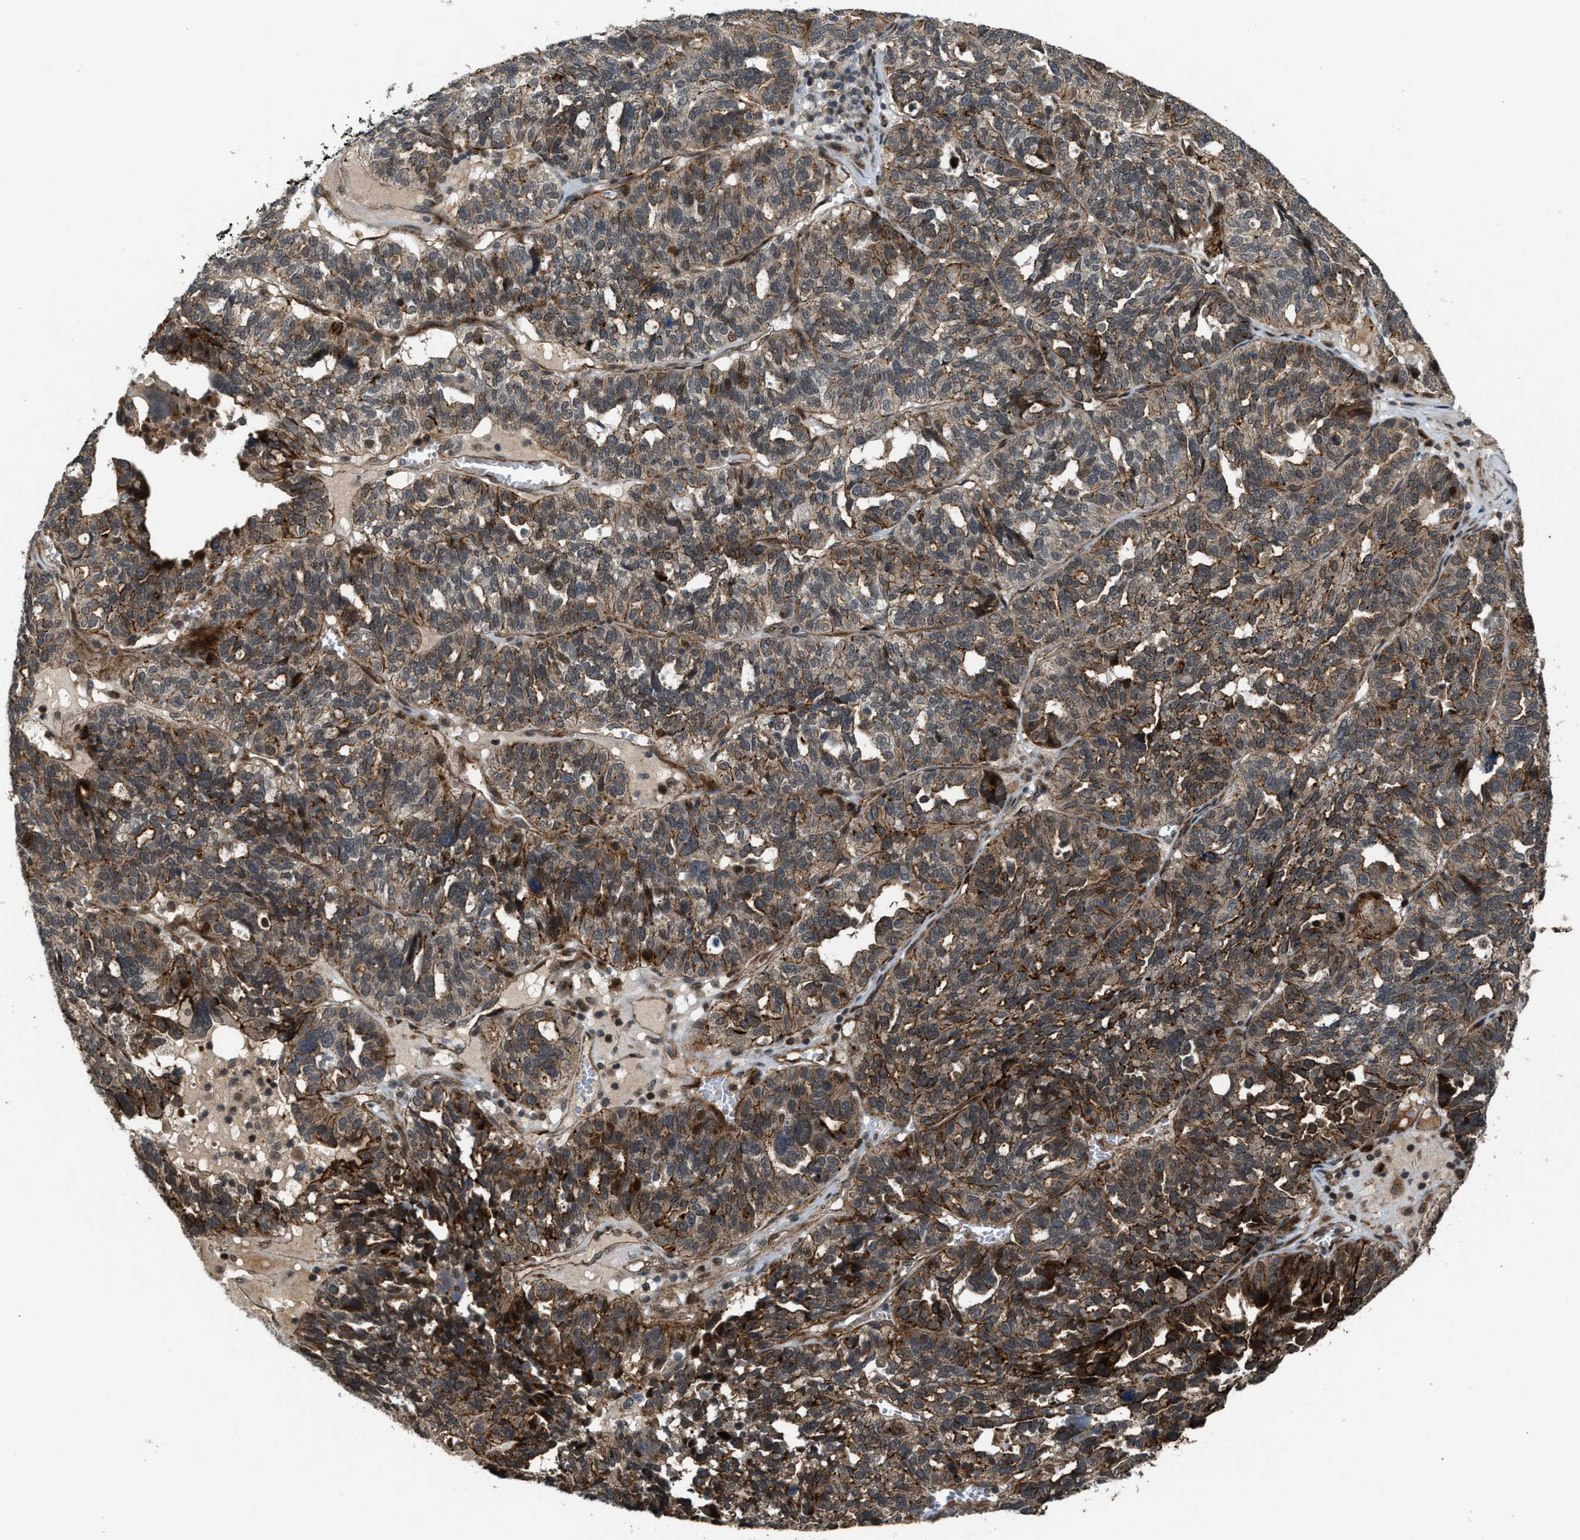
{"staining": {"intensity": "moderate", "quantity": ">75%", "location": "cytoplasmic/membranous,nuclear"}, "tissue": "ovarian cancer", "cell_type": "Tumor cells", "image_type": "cancer", "snomed": [{"axis": "morphology", "description": "Cystadenocarcinoma, serous, NOS"}, {"axis": "topography", "description": "Ovary"}], "caption": "This micrograph reveals ovarian serous cystadenocarcinoma stained with immunohistochemistry (IHC) to label a protein in brown. The cytoplasmic/membranous and nuclear of tumor cells show moderate positivity for the protein. Nuclei are counter-stained blue.", "gene": "DPF2", "patient": {"sex": "female", "age": 59}}